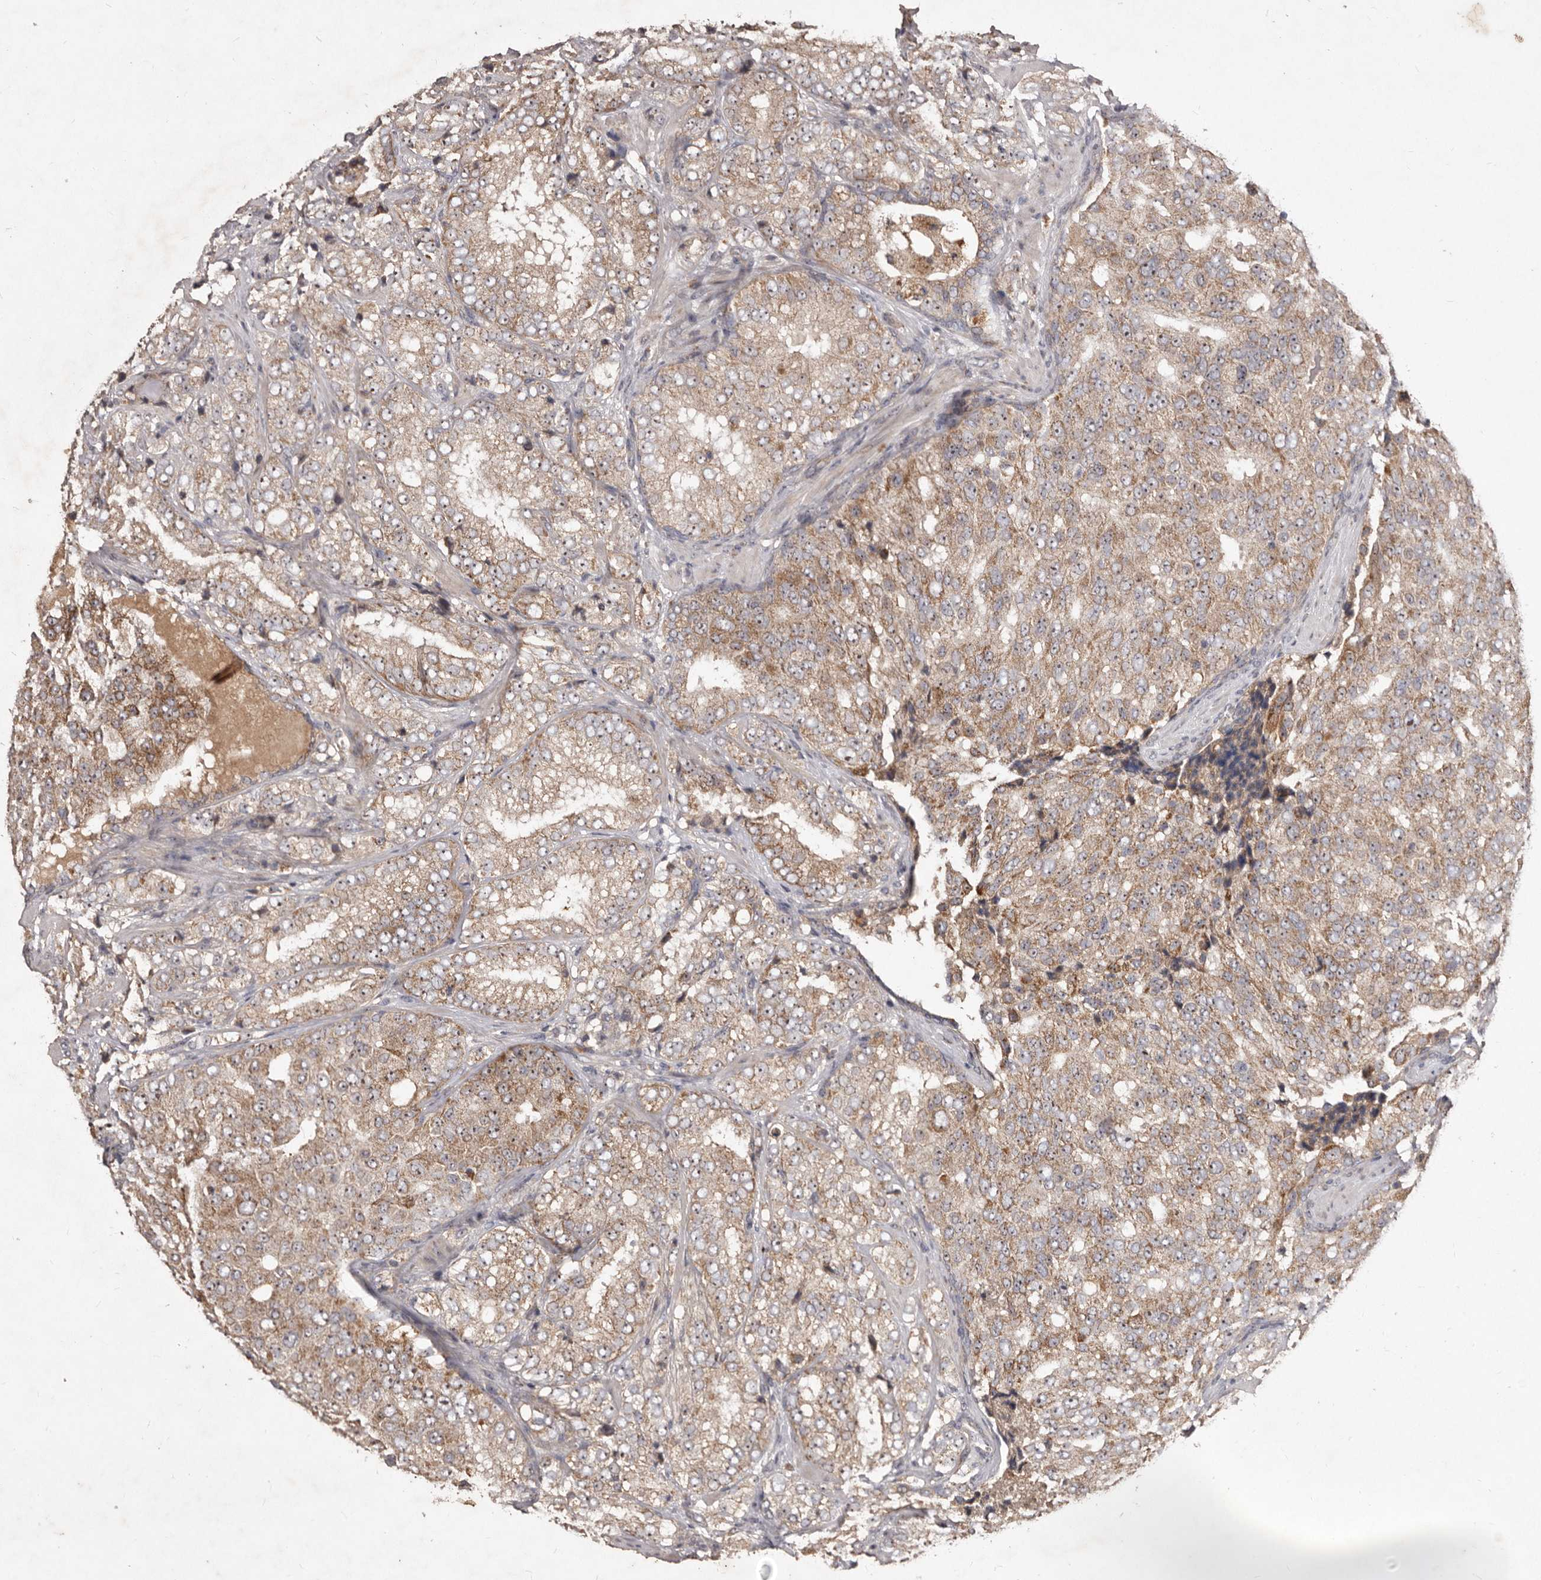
{"staining": {"intensity": "weak", "quantity": ">75%", "location": "cytoplasmic/membranous"}, "tissue": "prostate cancer", "cell_type": "Tumor cells", "image_type": "cancer", "snomed": [{"axis": "morphology", "description": "Adenocarcinoma, High grade"}, {"axis": "topography", "description": "Prostate"}], "caption": "This histopathology image exhibits IHC staining of human prostate cancer (high-grade adenocarcinoma), with low weak cytoplasmic/membranous staining in approximately >75% of tumor cells.", "gene": "FLAD1", "patient": {"sex": "male", "age": 58}}